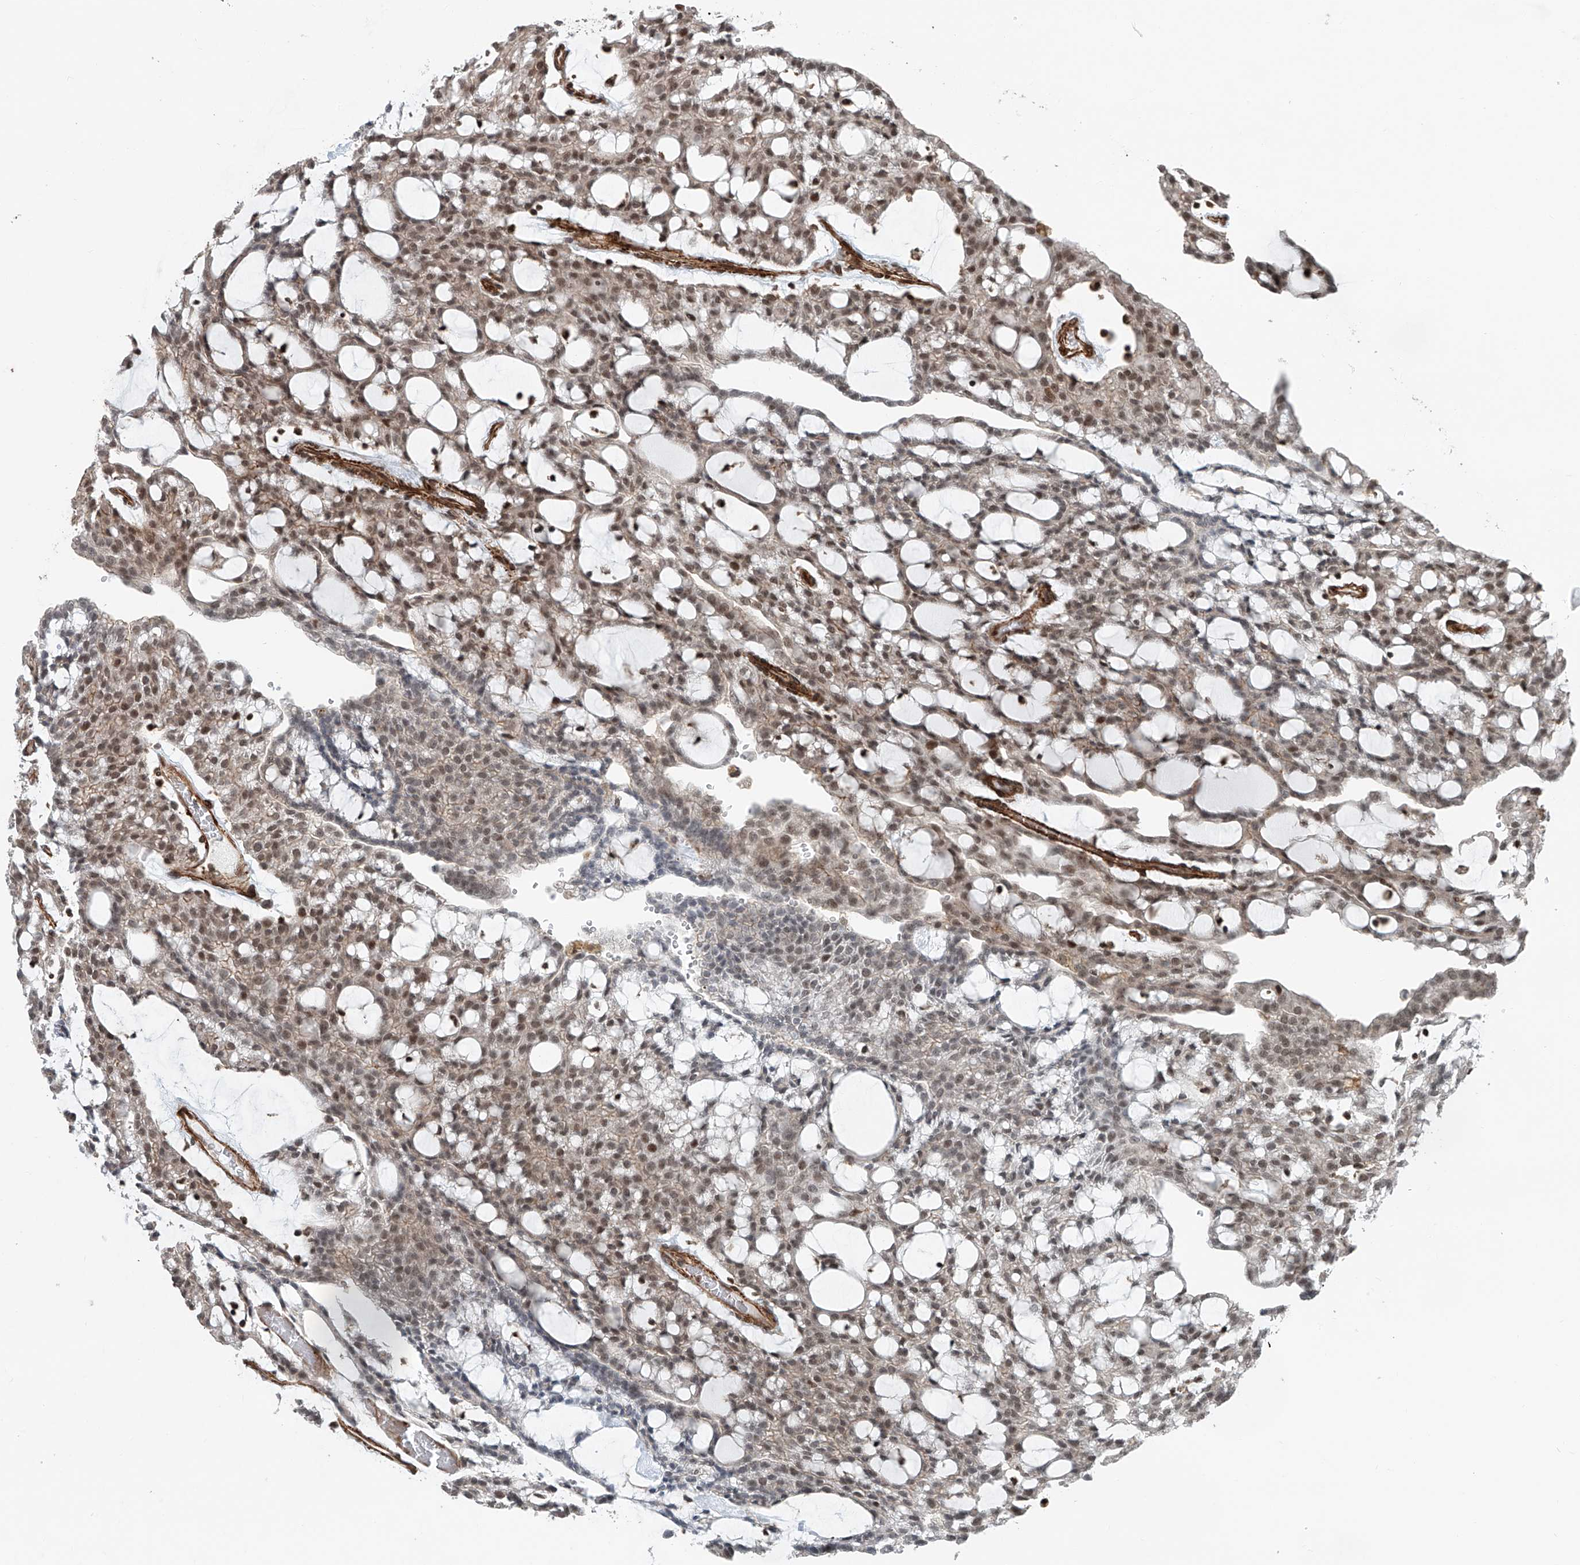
{"staining": {"intensity": "weak", "quantity": "25%-75%", "location": "nuclear"}, "tissue": "renal cancer", "cell_type": "Tumor cells", "image_type": "cancer", "snomed": [{"axis": "morphology", "description": "Adenocarcinoma, NOS"}, {"axis": "topography", "description": "Kidney"}], "caption": "Brown immunohistochemical staining in human renal cancer reveals weak nuclear positivity in approximately 25%-75% of tumor cells. (IHC, brightfield microscopy, high magnification).", "gene": "SDE2", "patient": {"sex": "male", "age": 63}}